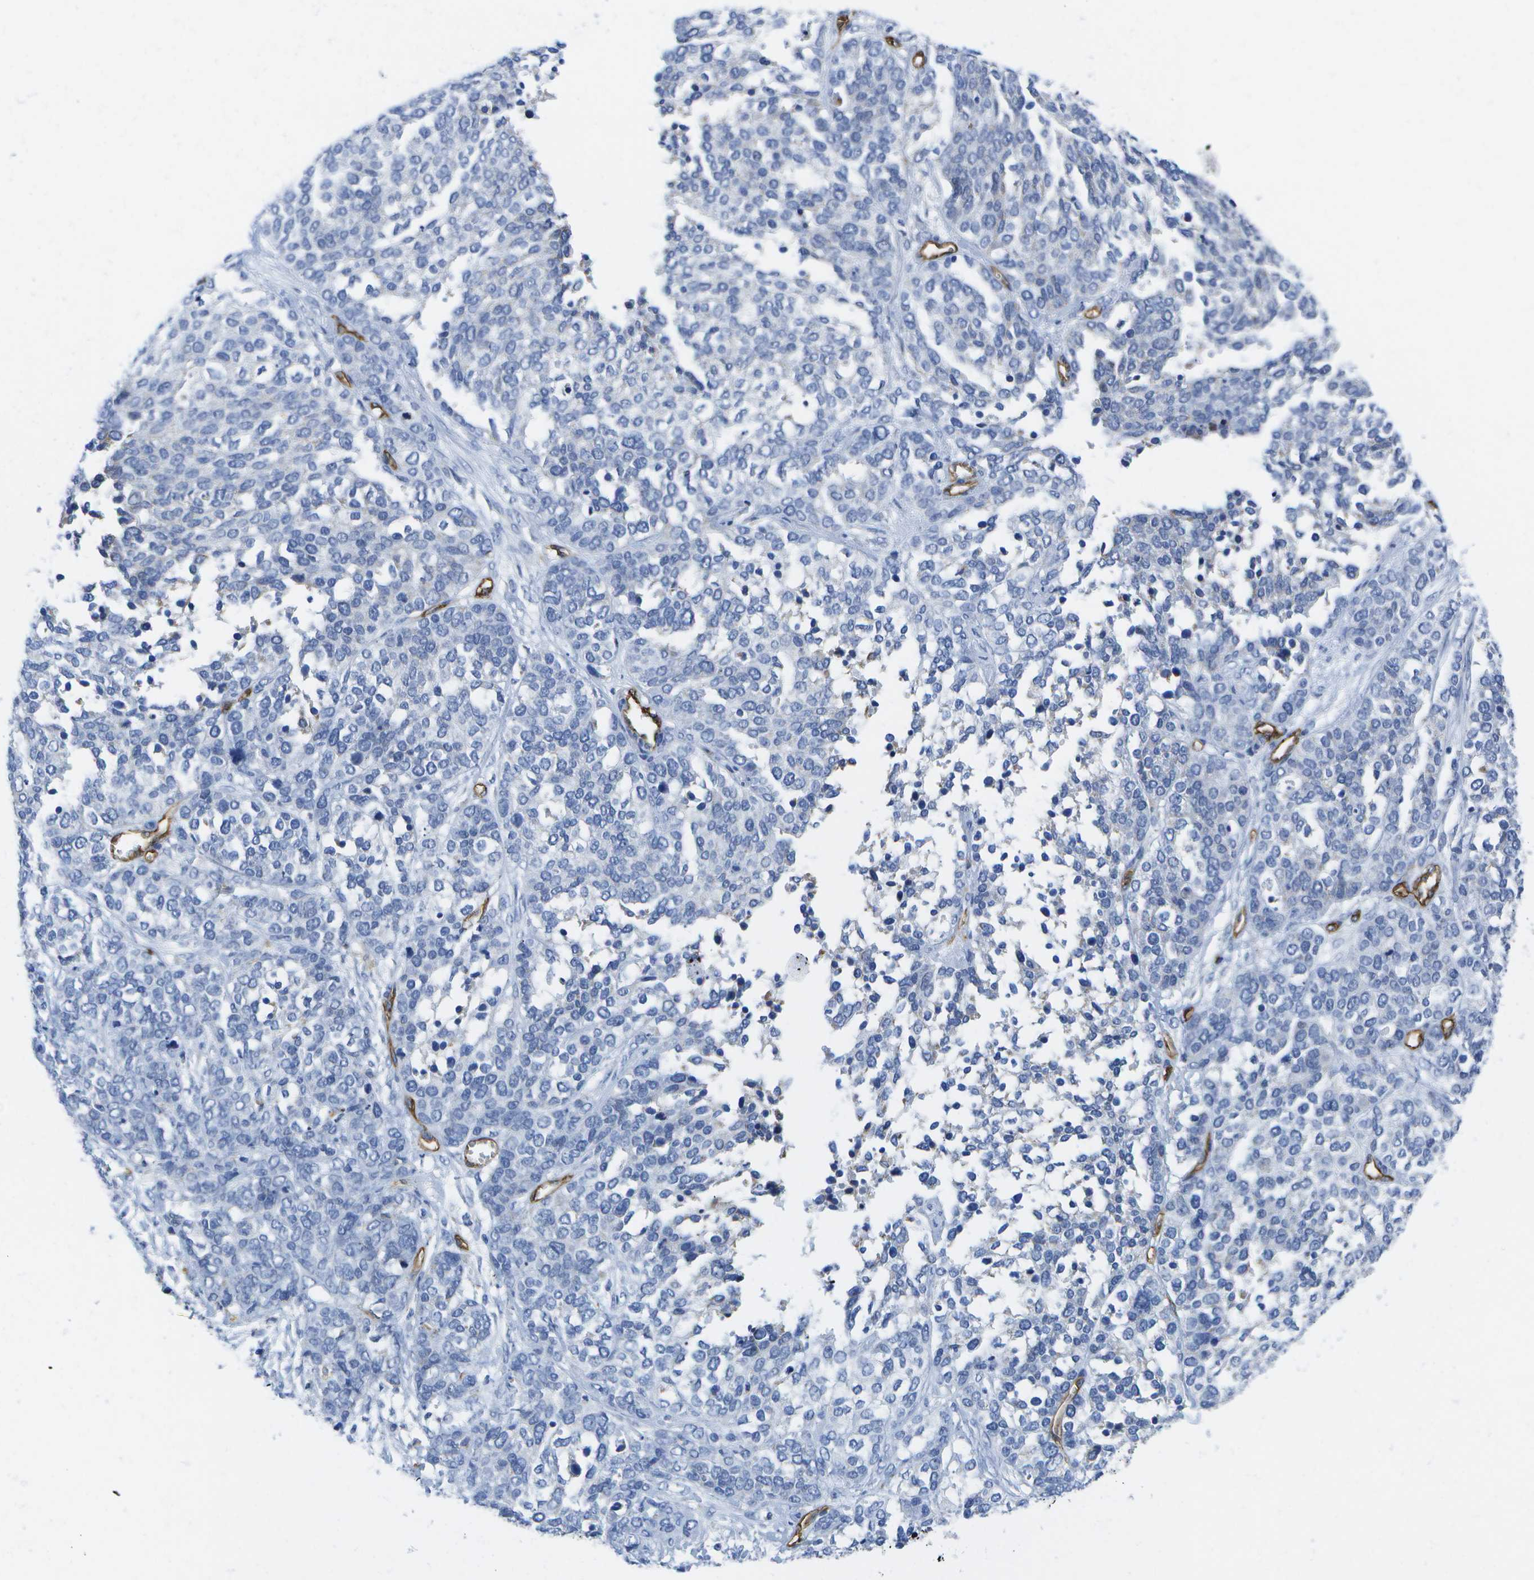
{"staining": {"intensity": "negative", "quantity": "none", "location": "none"}, "tissue": "ovarian cancer", "cell_type": "Tumor cells", "image_type": "cancer", "snomed": [{"axis": "morphology", "description": "Cystadenocarcinoma, serous, NOS"}, {"axis": "topography", "description": "Ovary"}], "caption": "The micrograph shows no significant staining in tumor cells of ovarian serous cystadenocarcinoma.", "gene": "DYSF", "patient": {"sex": "female", "age": 44}}